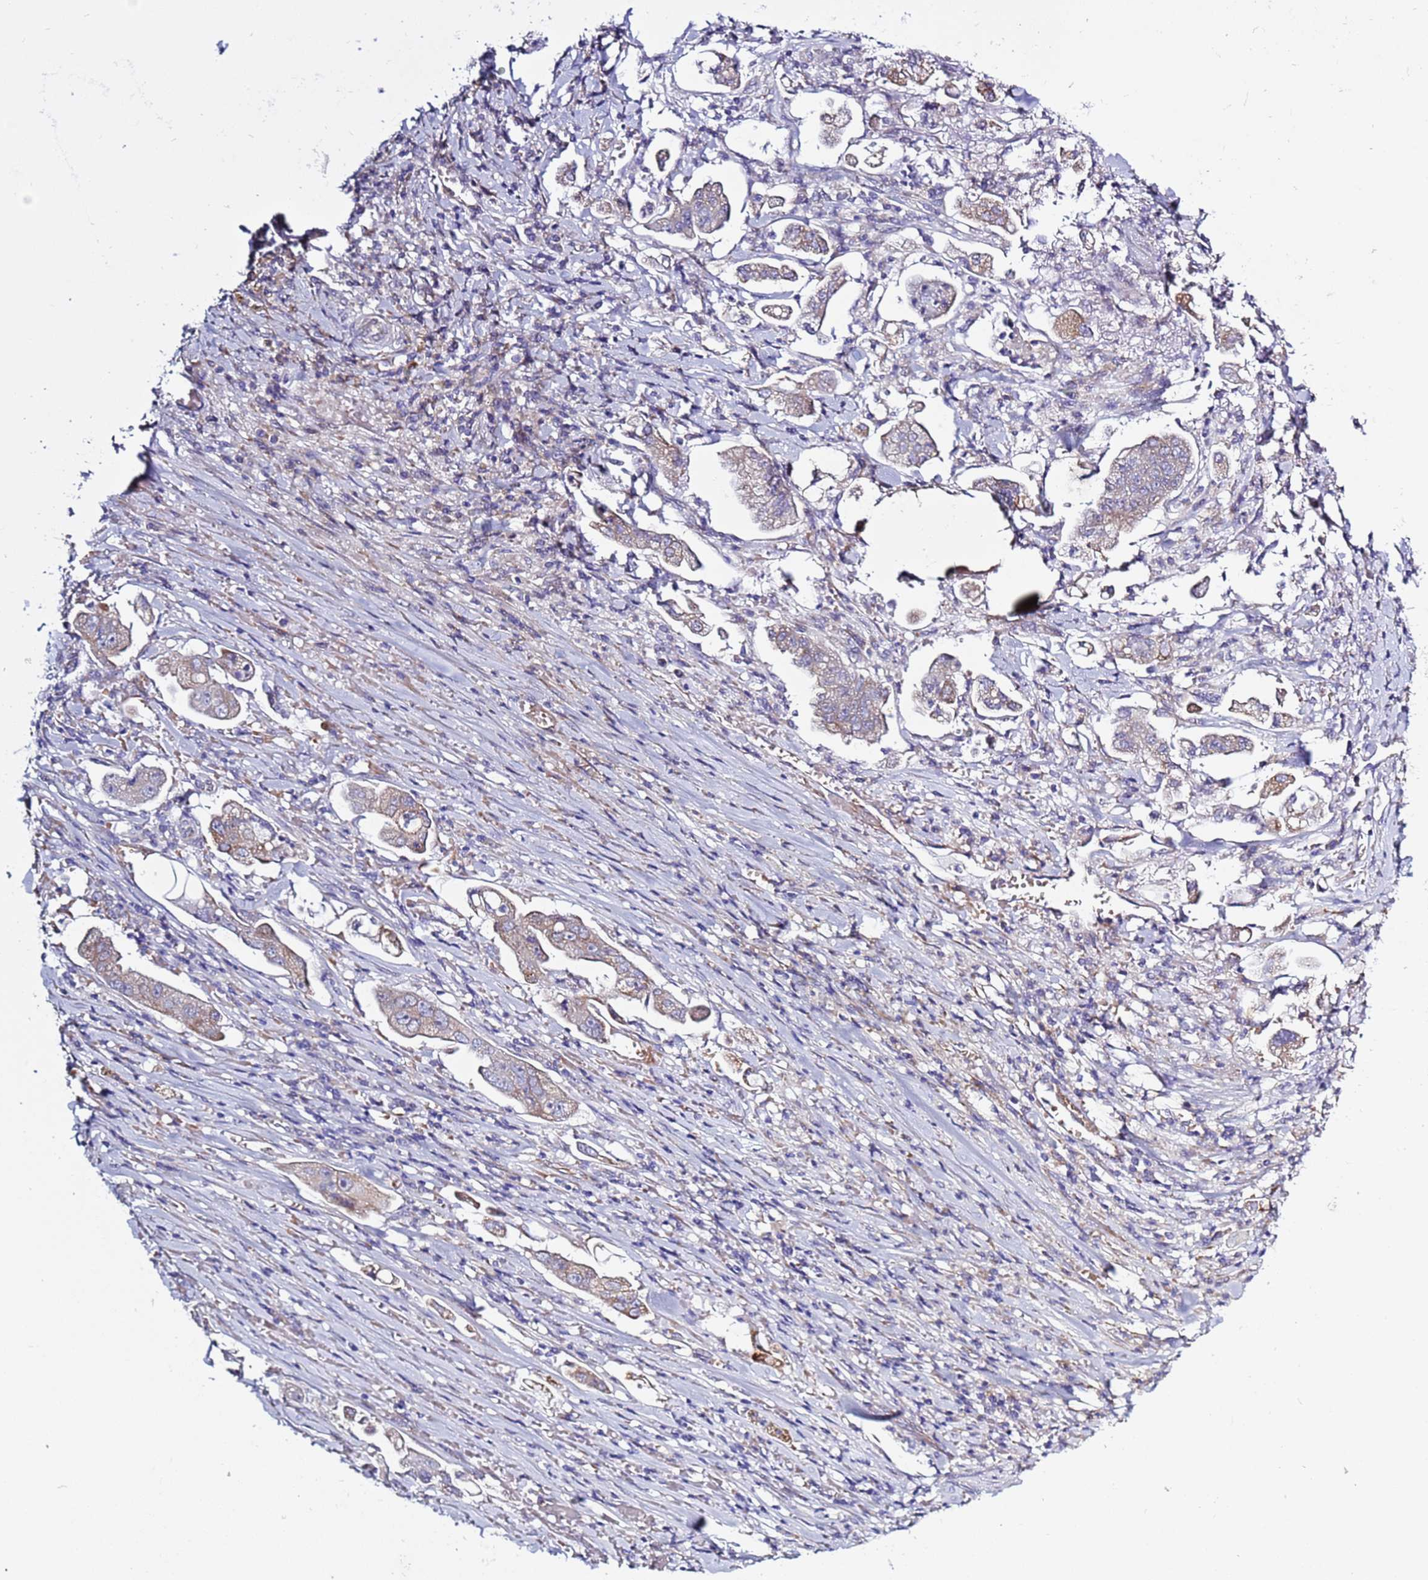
{"staining": {"intensity": "weak", "quantity": "25%-75%", "location": "cytoplasmic/membranous"}, "tissue": "stomach cancer", "cell_type": "Tumor cells", "image_type": "cancer", "snomed": [{"axis": "morphology", "description": "Adenocarcinoma, NOS"}, {"axis": "topography", "description": "Stomach"}], "caption": "This micrograph shows immunohistochemistry (IHC) staining of stomach cancer, with low weak cytoplasmic/membranous staining in about 25%-75% of tumor cells.", "gene": "ABHD17B", "patient": {"sex": "male", "age": 62}}